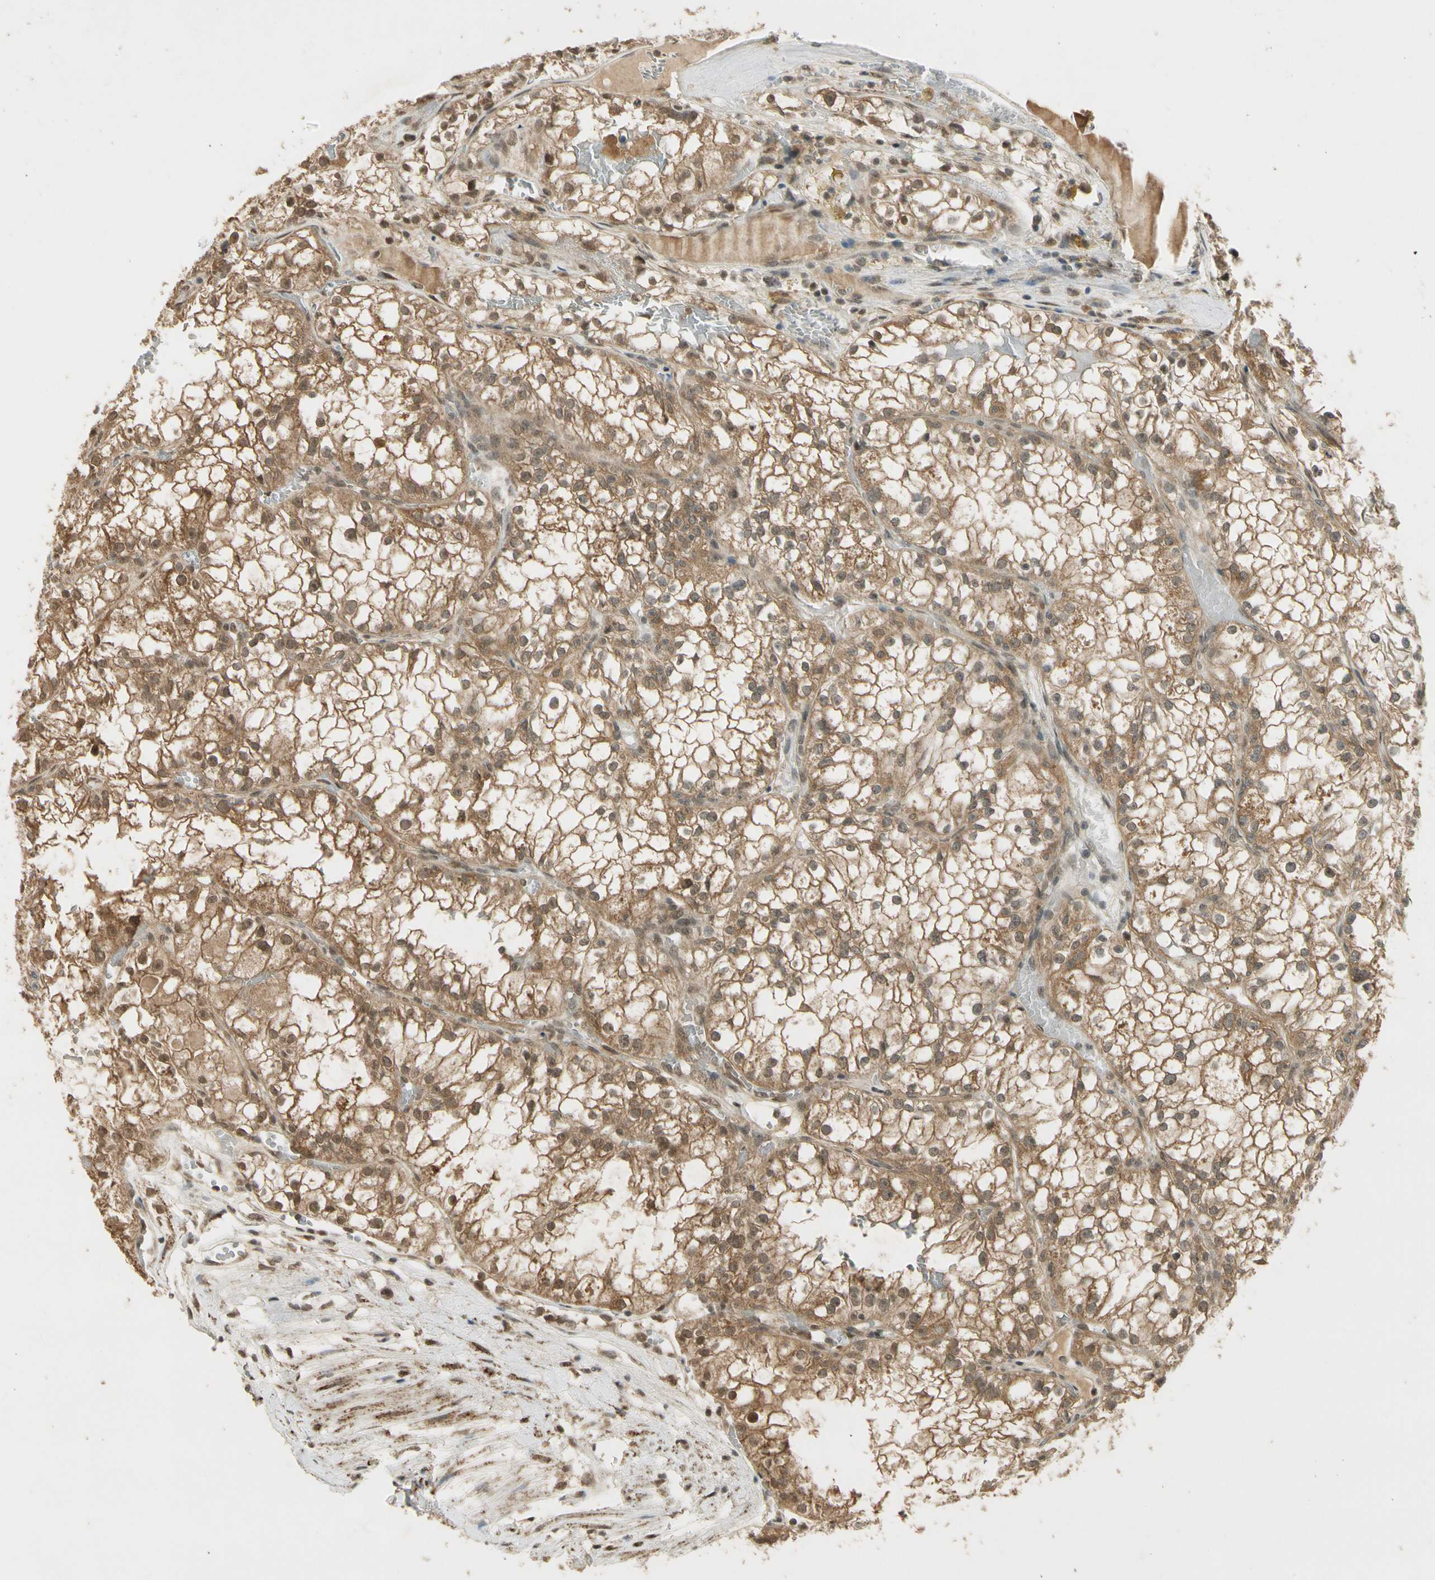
{"staining": {"intensity": "moderate", "quantity": ">75%", "location": "cytoplasmic/membranous,nuclear"}, "tissue": "renal cancer", "cell_type": "Tumor cells", "image_type": "cancer", "snomed": [{"axis": "morphology", "description": "Adenocarcinoma, NOS"}, {"axis": "topography", "description": "Kidney"}], "caption": "An IHC micrograph of tumor tissue is shown. Protein staining in brown labels moderate cytoplasmic/membranous and nuclear positivity in renal cancer within tumor cells.", "gene": "ZNF135", "patient": {"sex": "male", "age": 56}}